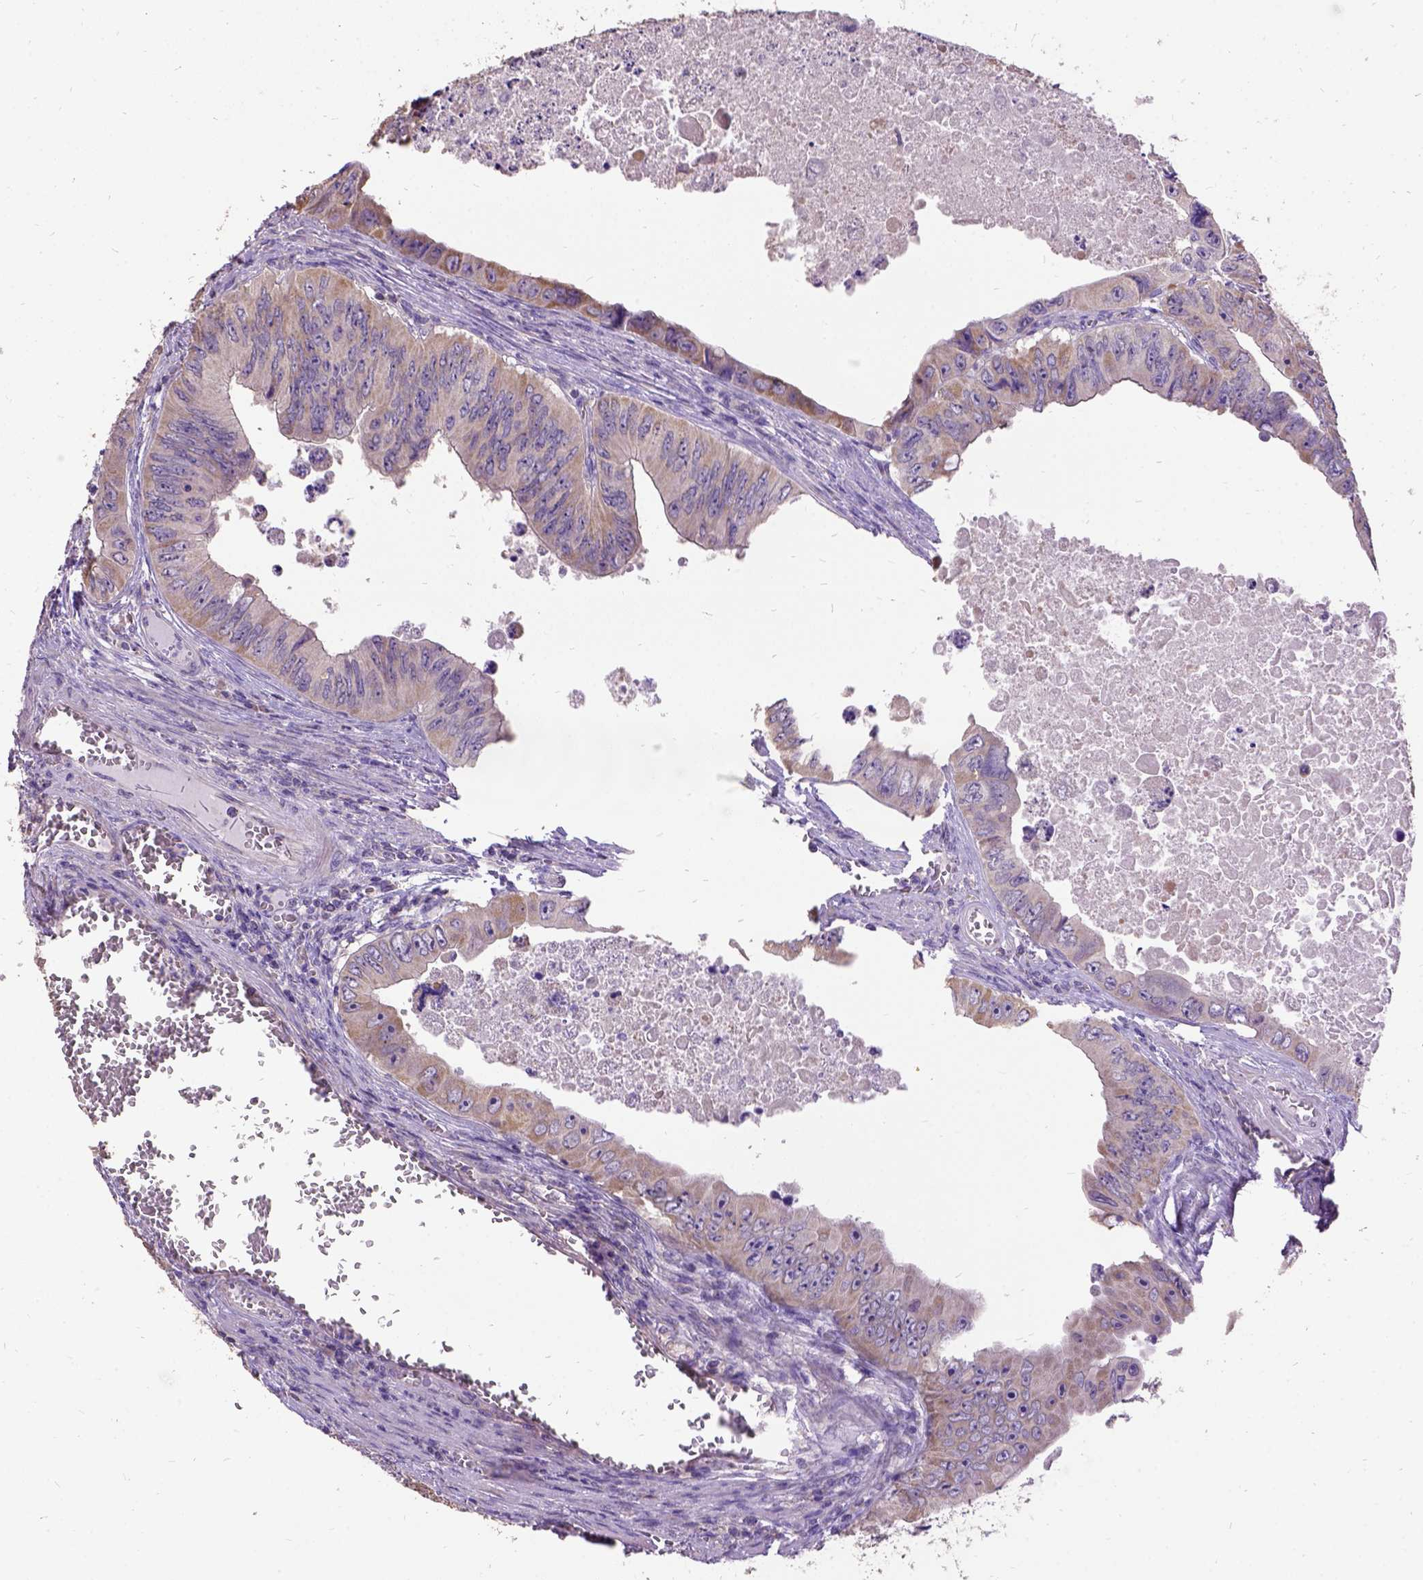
{"staining": {"intensity": "moderate", "quantity": "25%-75%", "location": "cytoplasmic/membranous"}, "tissue": "colorectal cancer", "cell_type": "Tumor cells", "image_type": "cancer", "snomed": [{"axis": "morphology", "description": "Adenocarcinoma, NOS"}, {"axis": "topography", "description": "Colon"}], "caption": "The immunohistochemical stain shows moderate cytoplasmic/membranous expression in tumor cells of adenocarcinoma (colorectal) tissue. (DAB (3,3'-diaminobenzidine) IHC with brightfield microscopy, high magnification).", "gene": "DQX1", "patient": {"sex": "female", "age": 84}}